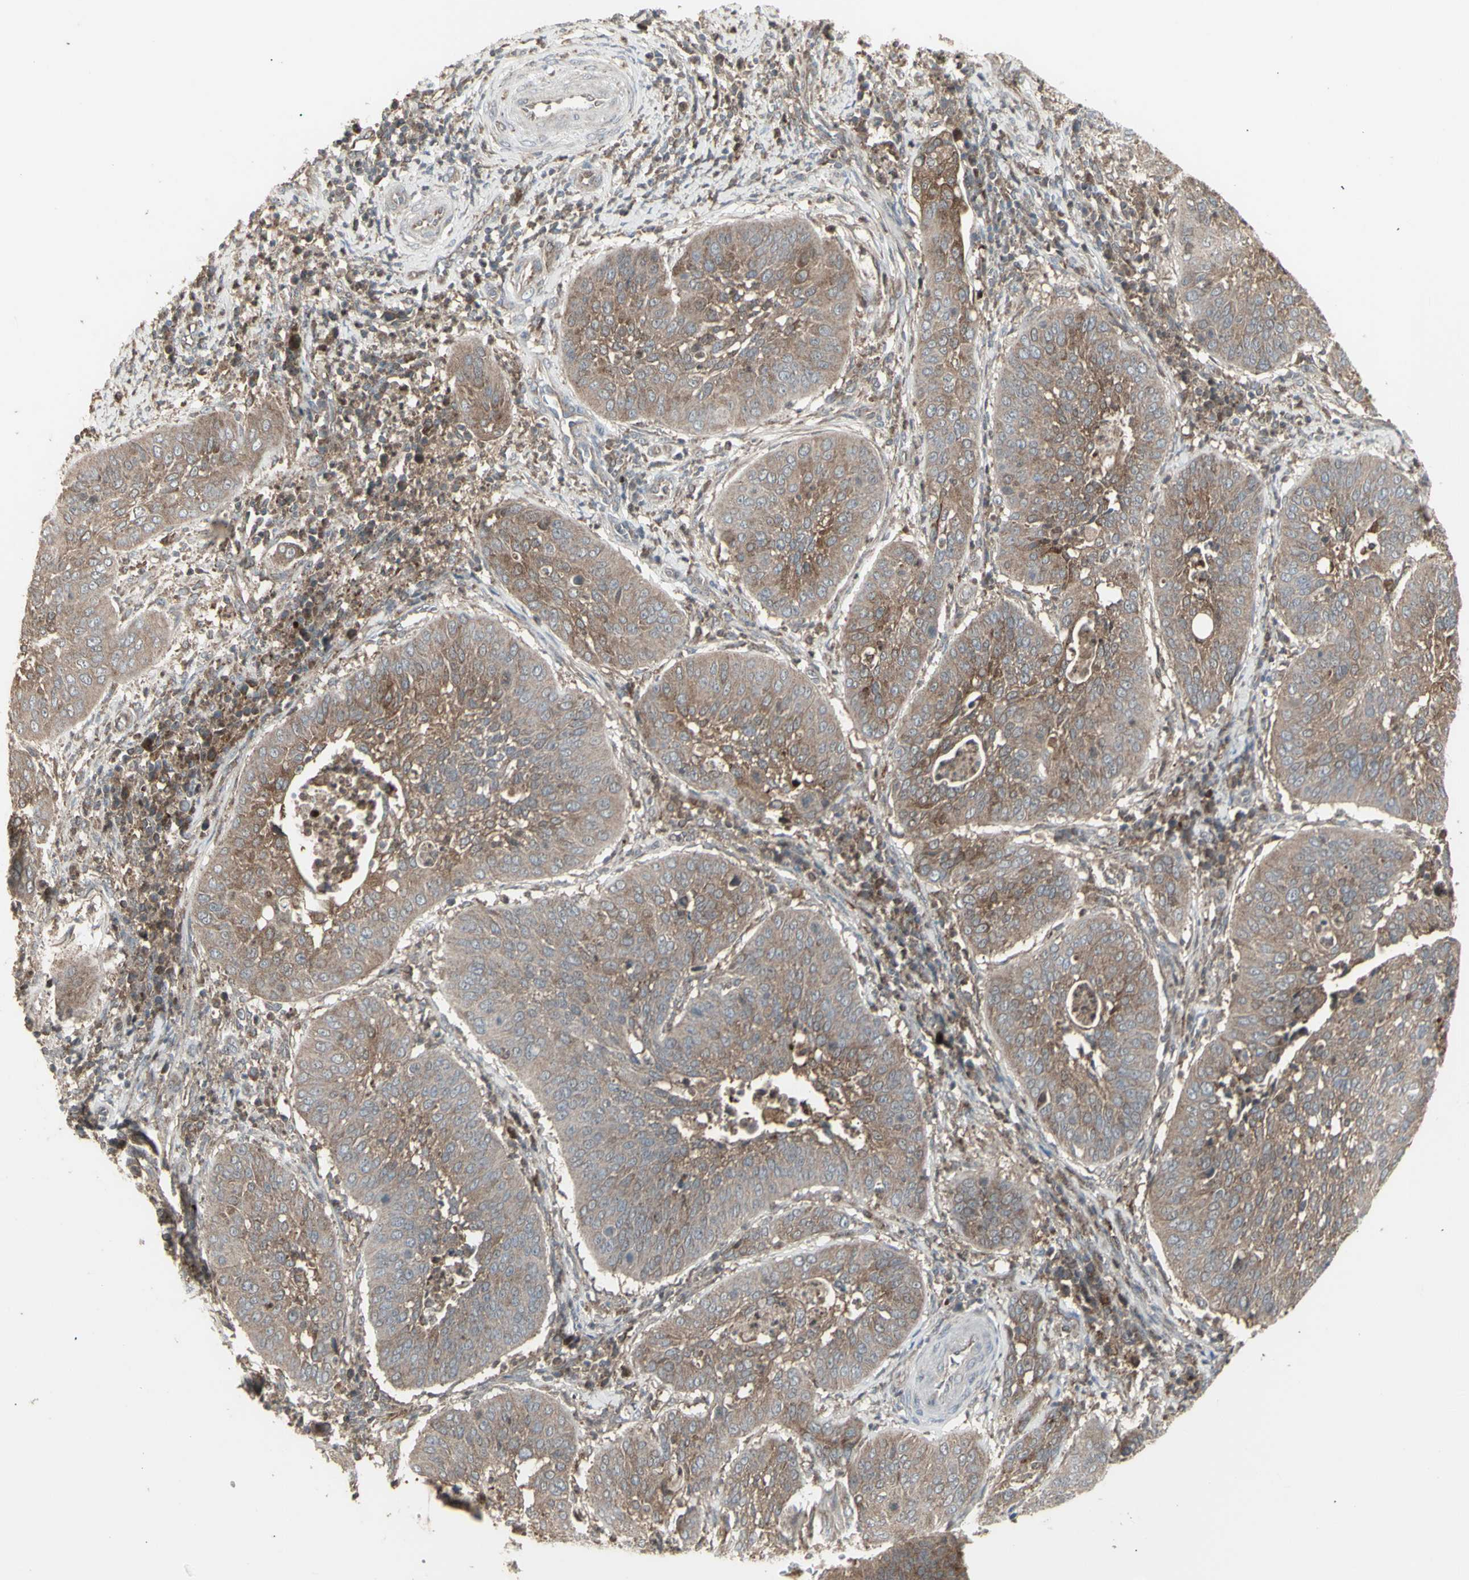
{"staining": {"intensity": "moderate", "quantity": ">75%", "location": "cytoplasmic/membranous"}, "tissue": "cervical cancer", "cell_type": "Tumor cells", "image_type": "cancer", "snomed": [{"axis": "morphology", "description": "Normal tissue, NOS"}, {"axis": "morphology", "description": "Squamous cell carcinoma, NOS"}, {"axis": "topography", "description": "Cervix"}], "caption": "Protein staining shows moderate cytoplasmic/membranous expression in about >75% of tumor cells in squamous cell carcinoma (cervical).", "gene": "RNASEL", "patient": {"sex": "female", "age": 39}}